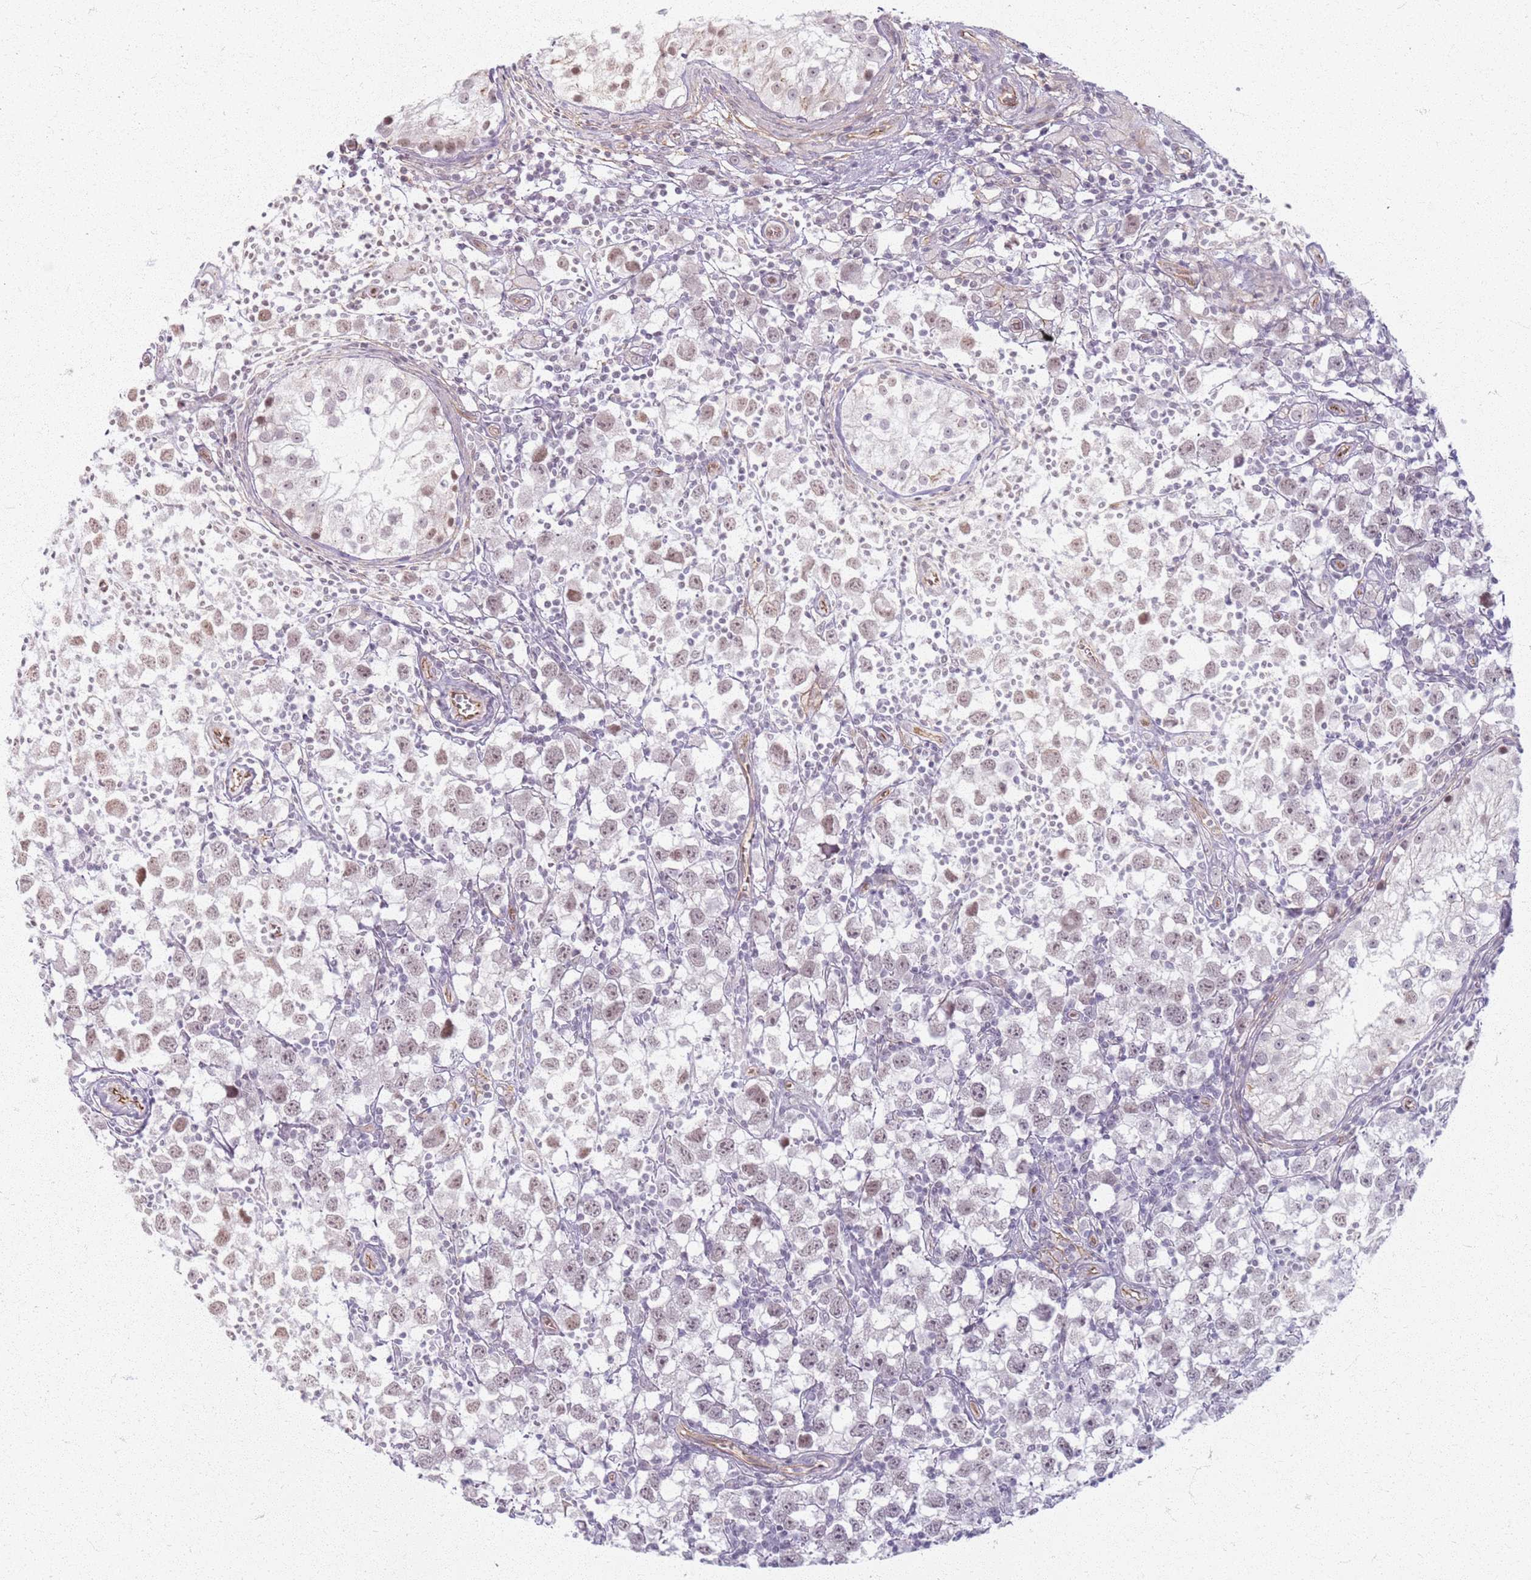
{"staining": {"intensity": "weak", "quantity": "25%-75%", "location": "nuclear"}, "tissue": "testis cancer", "cell_type": "Tumor cells", "image_type": "cancer", "snomed": [{"axis": "morphology", "description": "Seminoma, NOS"}, {"axis": "morphology", "description": "Carcinoma, Embryonal, NOS"}, {"axis": "topography", "description": "Testis"}], "caption": "Testis cancer stained with DAB immunohistochemistry (IHC) reveals low levels of weak nuclear staining in approximately 25%-75% of tumor cells.", "gene": "KCNA5", "patient": {"sex": "male", "age": 29}}